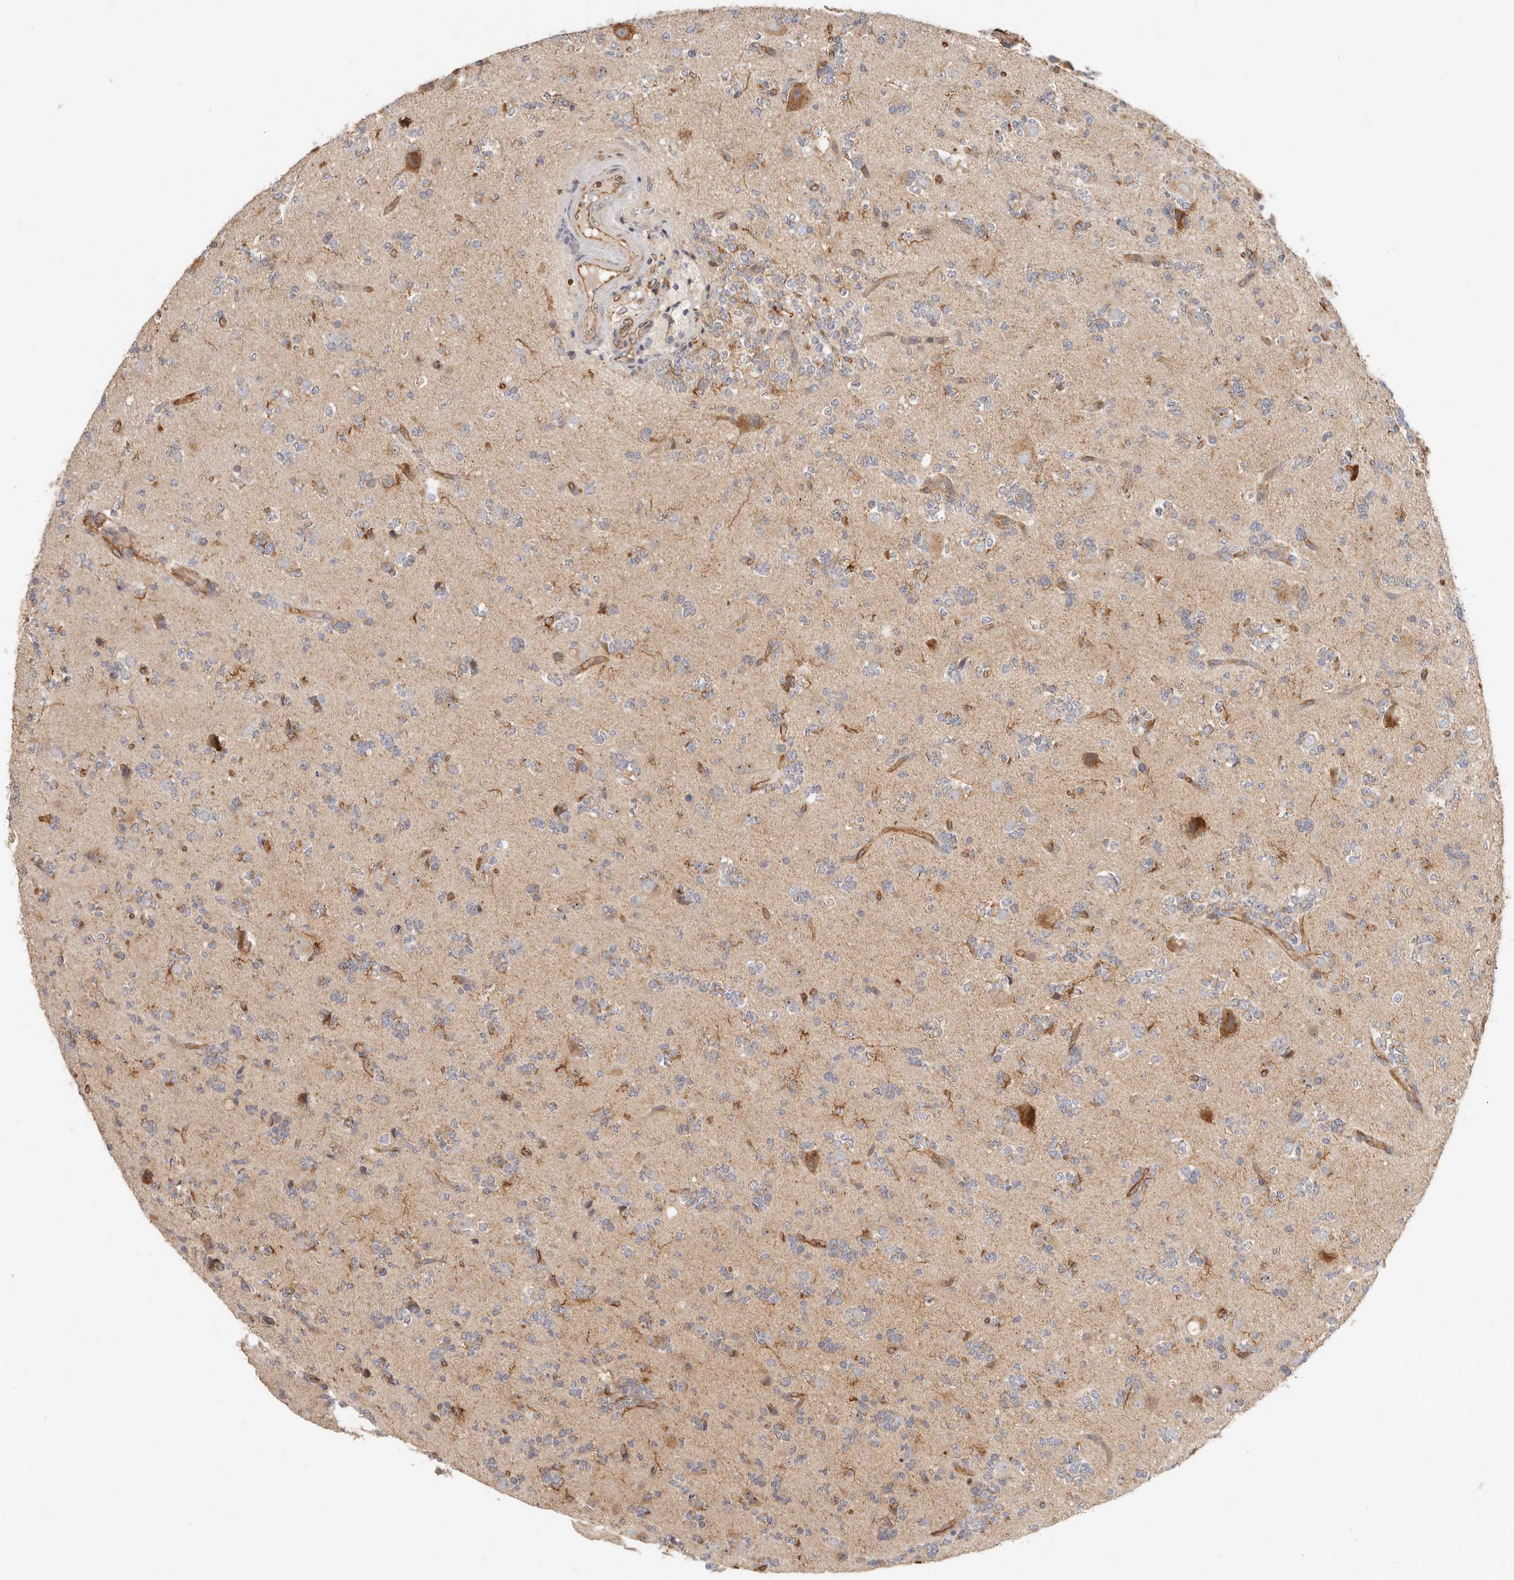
{"staining": {"intensity": "negative", "quantity": "none", "location": "none"}, "tissue": "glioma", "cell_type": "Tumor cells", "image_type": "cancer", "snomed": [{"axis": "morphology", "description": "Glioma, malignant, High grade"}, {"axis": "topography", "description": "Brain"}], "caption": "A photomicrograph of glioma stained for a protein demonstrates no brown staining in tumor cells.", "gene": "SPRING1", "patient": {"sex": "female", "age": 62}}